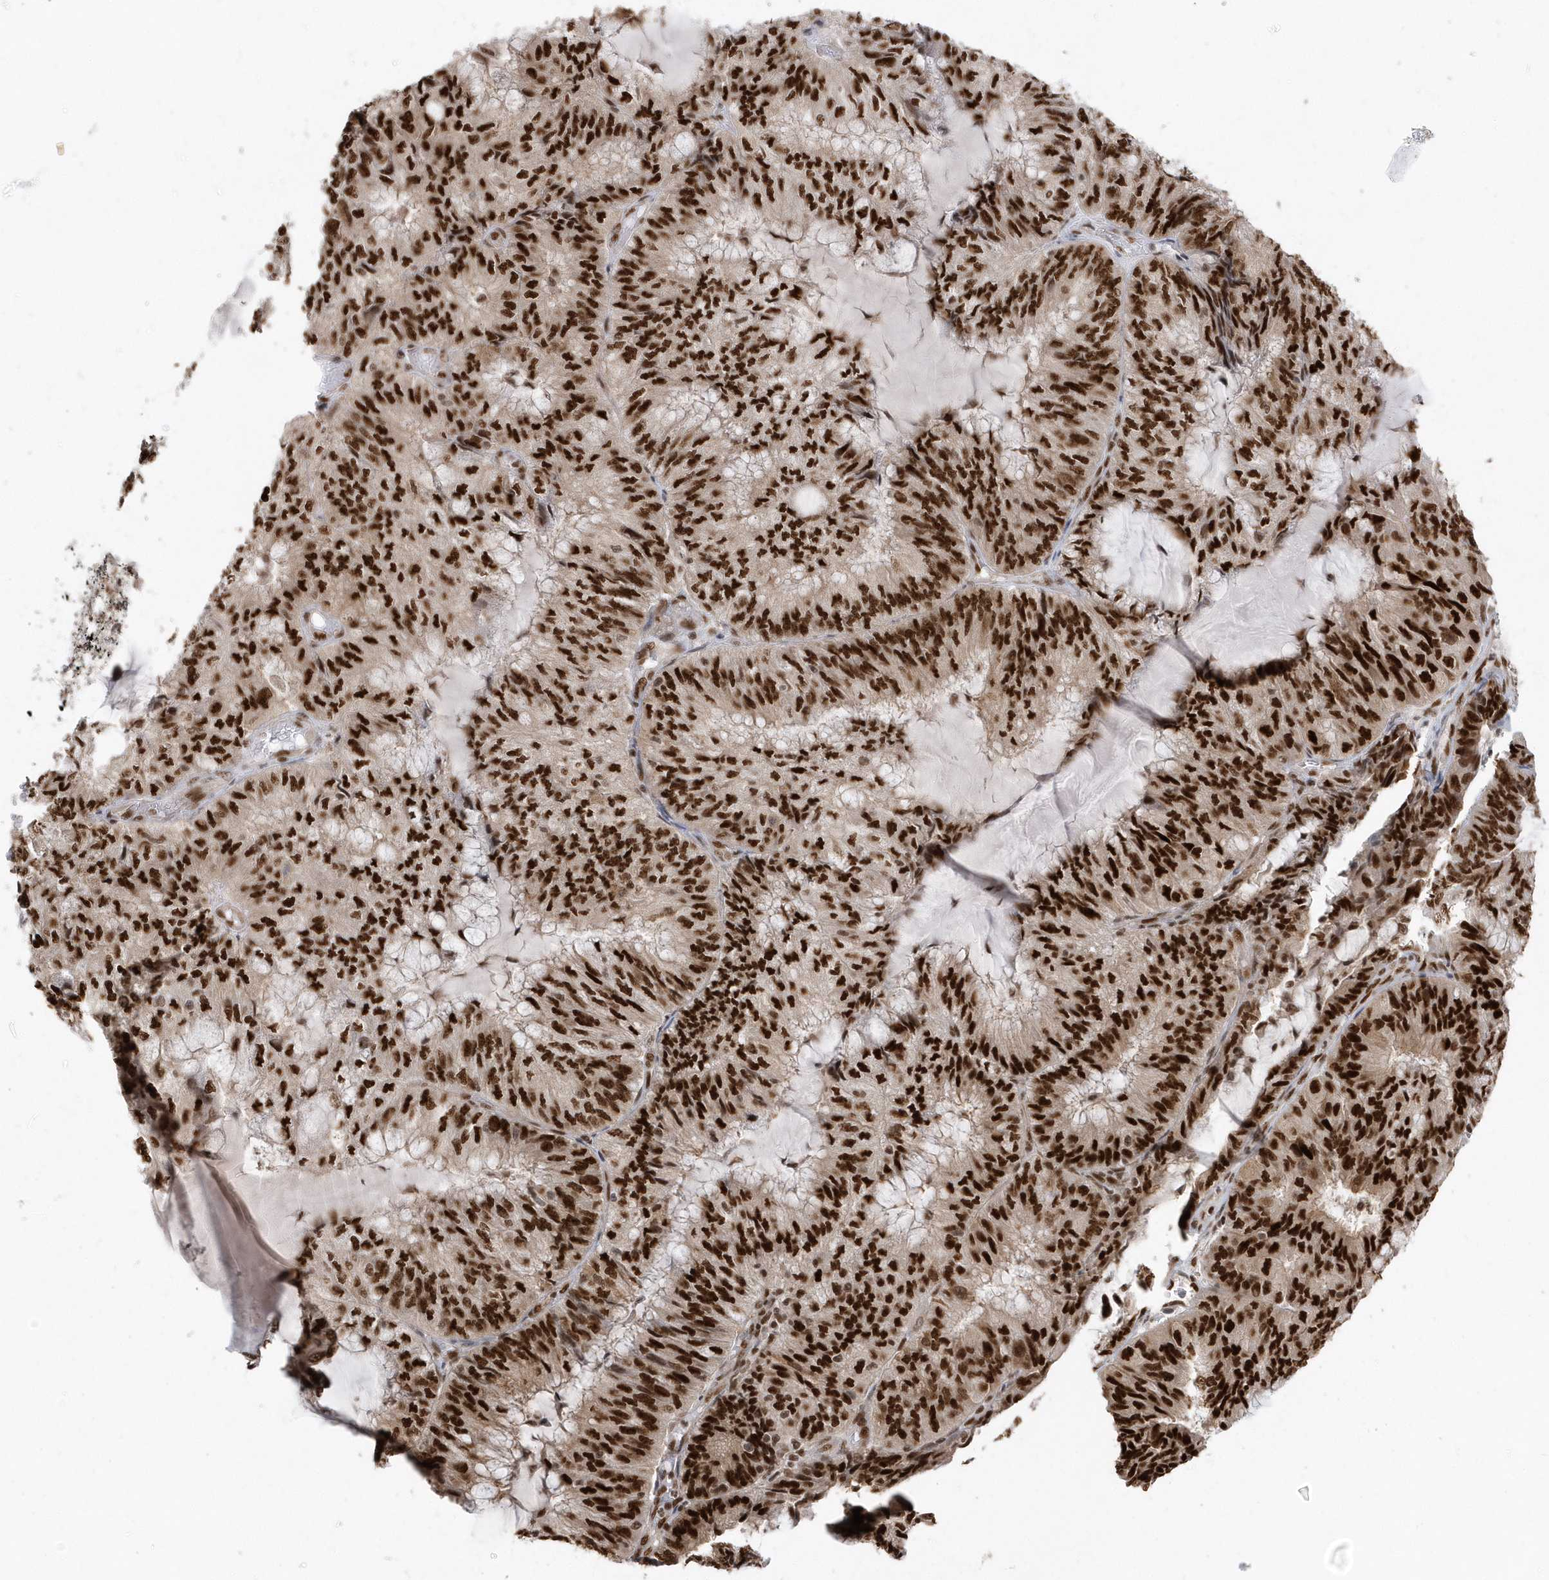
{"staining": {"intensity": "strong", "quantity": ">75%", "location": "nuclear"}, "tissue": "endometrial cancer", "cell_type": "Tumor cells", "image_type": "cancer", "snomed": [{"axis": "morphology", "description": "Adenocarcinoma, NOS"}, {"axis": "topography", "description": "Endometrium"}], "caption": "The image shows a brown stain indicating the presence of a protein in the nuclear of tumor cells in adenocarcinoma (endometrial).", "gene": "SEPHS1", "patient": {"sex": "female", "age": 81}}